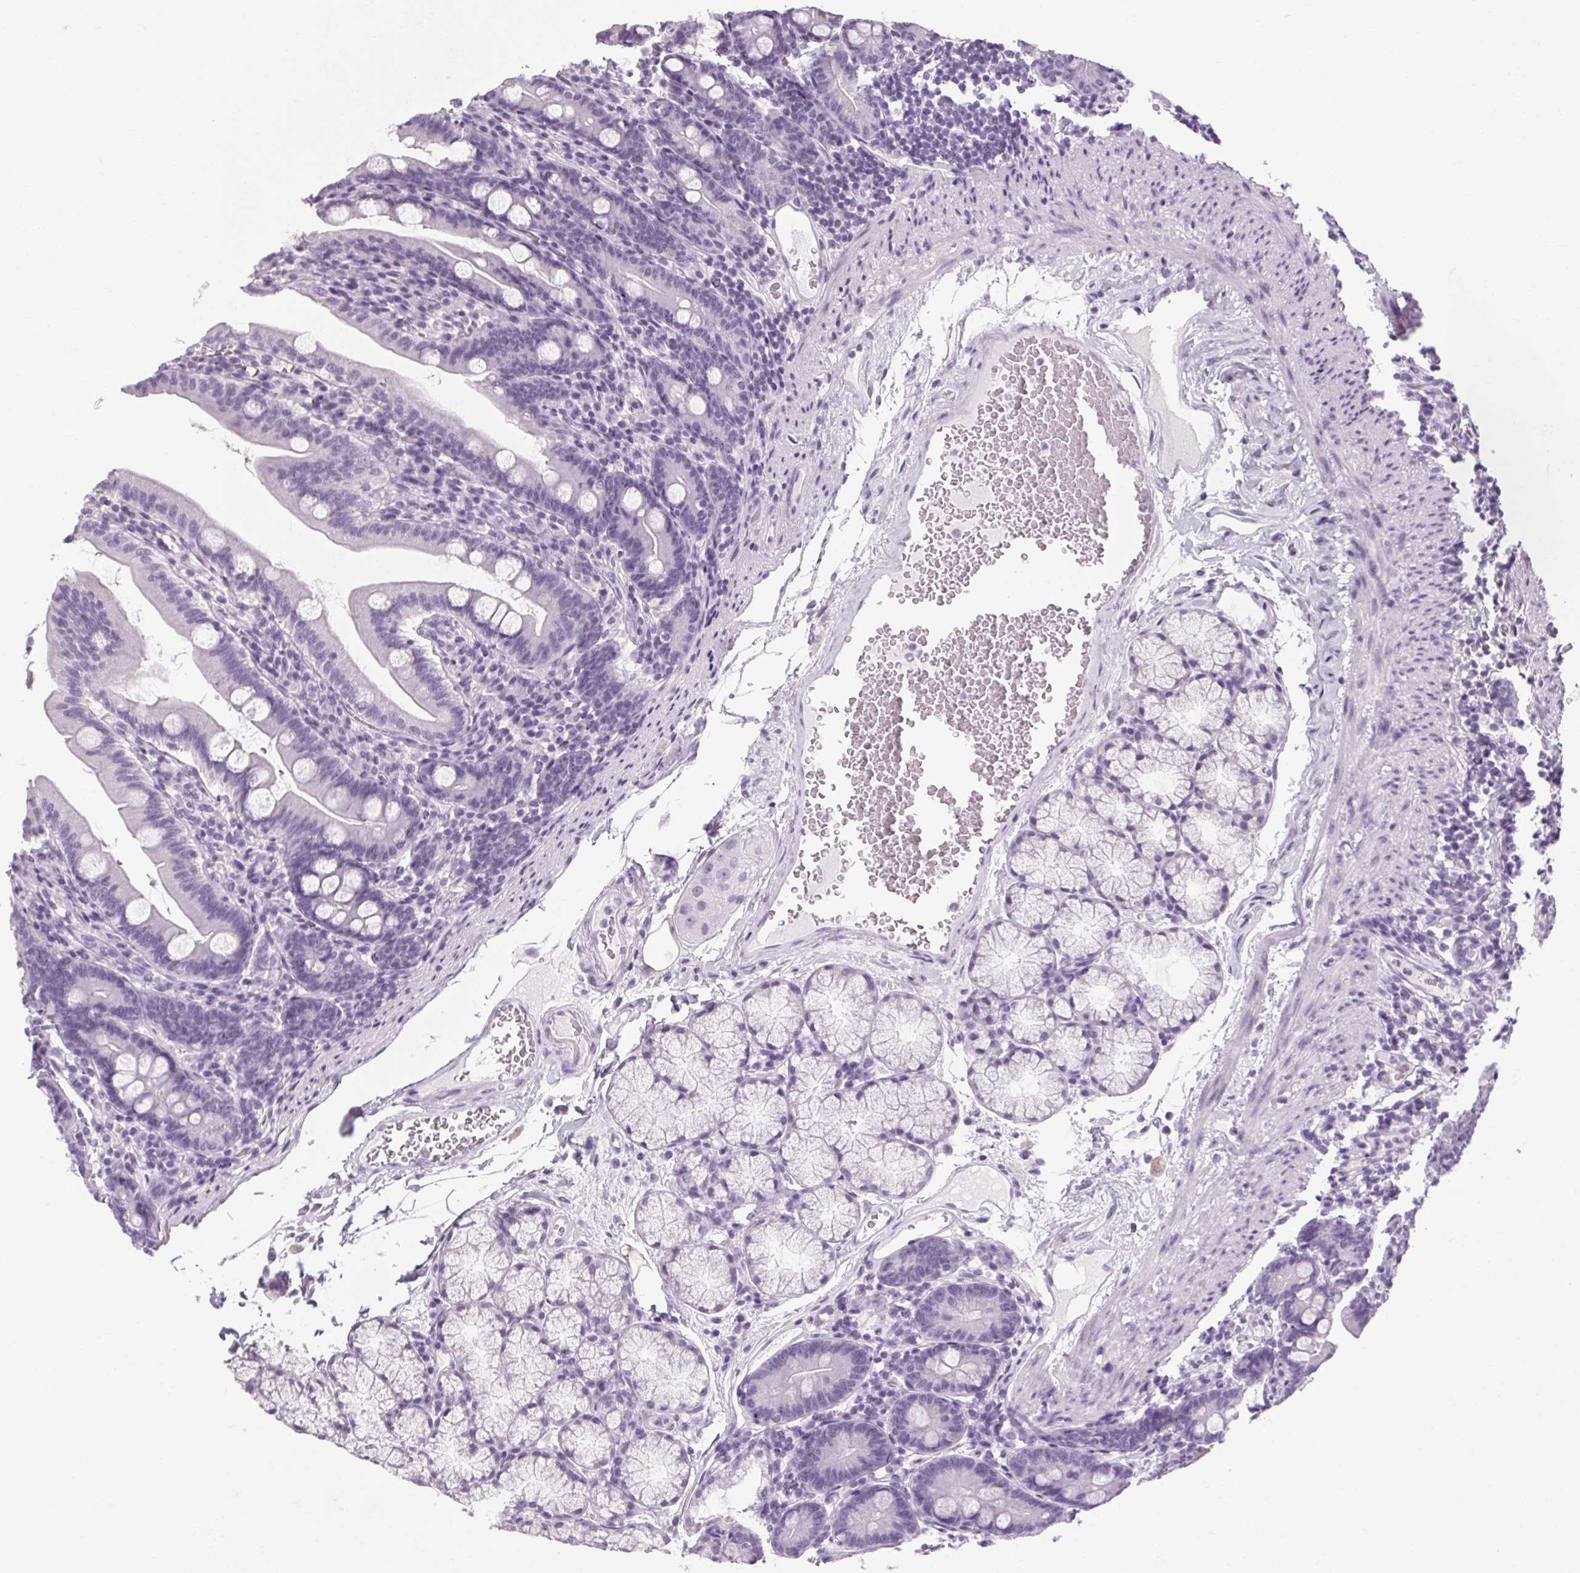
{"staining": {"intensity": "negative", "quantity": "none", "location": "none"}, "tissue": "duodenum", "cell_type": "Glandular cells", "image_type": "normal", "snomed": [{"axis": "morphology", "description": "Normal tissue, NOS"}, {"axis": "topography", "description": "Duodenum"}], "caption": "Immunohistochemical staining of benign duodenum reveals no significant expression in glandular cells. Nuclei are stained in blue.", "gene": "POMC", "patient": {"sex": "female", "age": 67}}